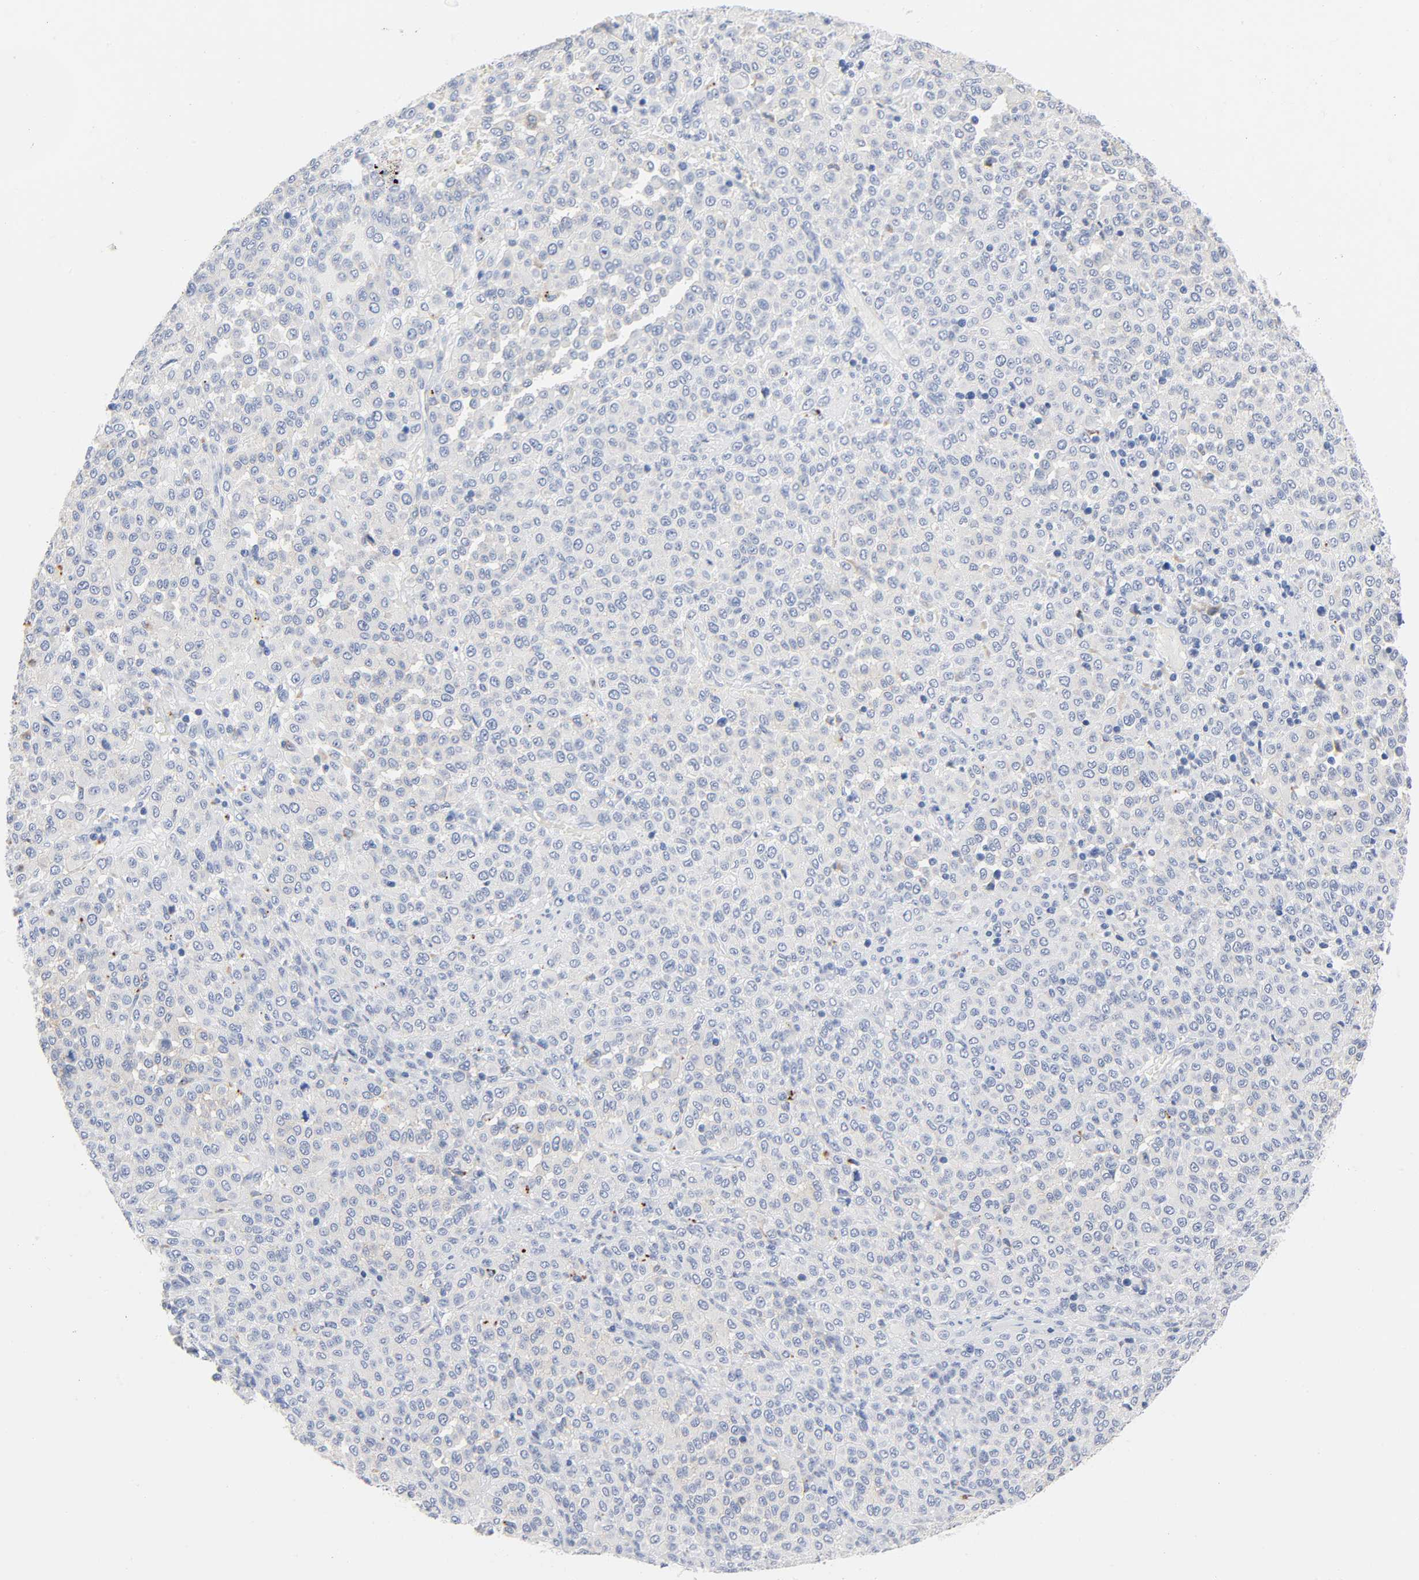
{"staining": {"intensity": "negative", "quantity": "none", "location": "none"}, "tissue": "melanoma", "cell_type": "Tumor cells", "image_type": "cancer", "snomed": [{"axis": "morphology", "description": "Malignant melanoma, Metastatic site"}, {"axis": "topography", "description": "Pancreas"}], "caption": "Histopathology image shows no protein expression in tumor cells of melanoma tissue.", "gene": "PLP1", "patient": {"sex": "female", "age": 30}}